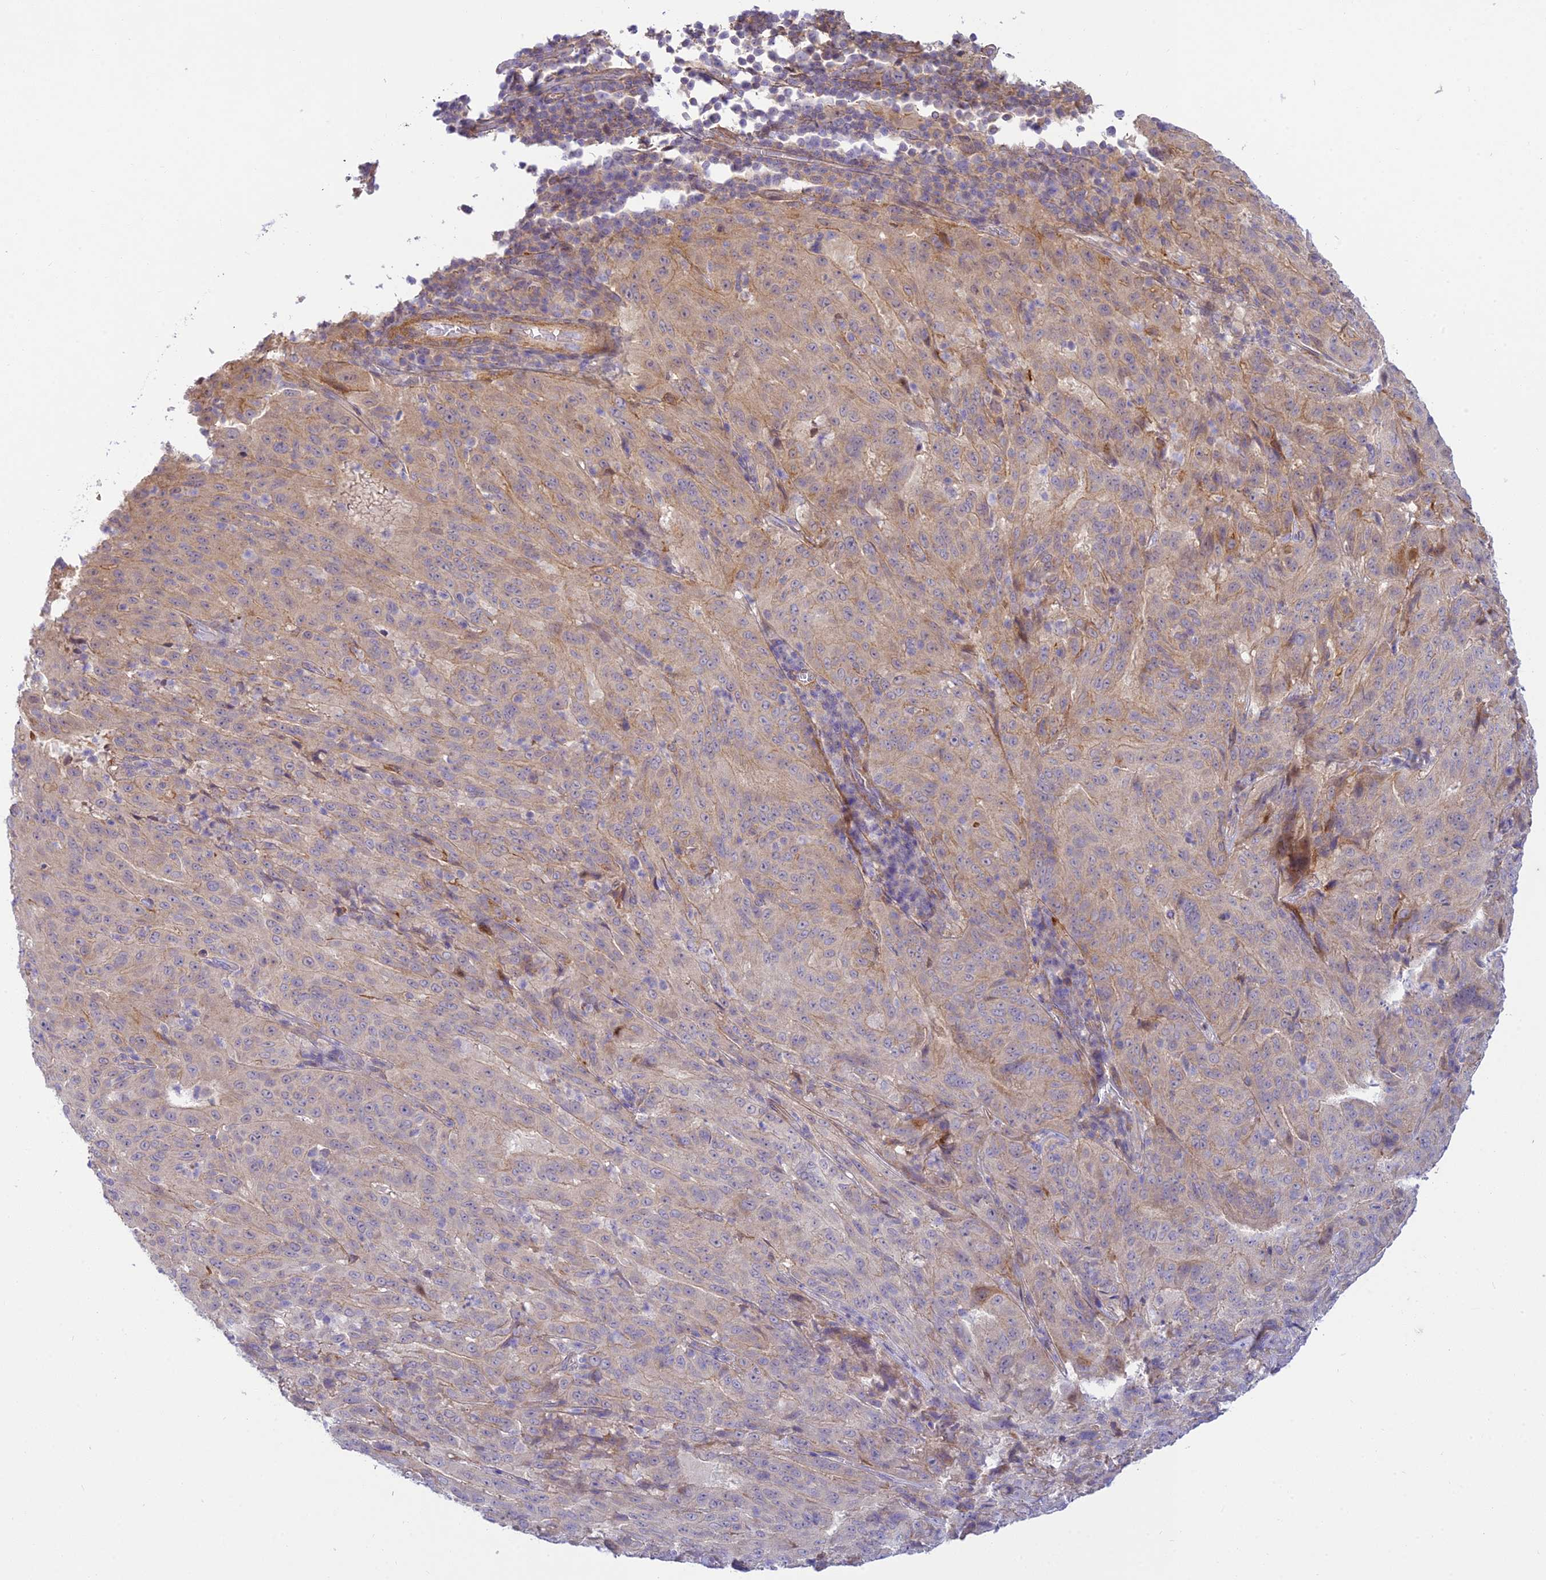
{"staining": {"intensity": "weak", "quantity": "25%-75%", "location": "cytoplasmic/membranous"}, "tissue": "pancreatic cancer", "cell_type": "Tumor cells", "image_type": "cancer", "snomed": [{"axis": "morphology", "description": "Adenocarcinoma, NOS"}, {"axis": "topography", "description": "Pancreas"}], "caption": "Immunohistochemical staining of human pancreatic cancer exhibits low levels of weak cytoplasmic/membranous staining in about 25%-75% of tumor cells.", "gene": "FBXW4", "patient": {"sex": "male", "age": 63}}